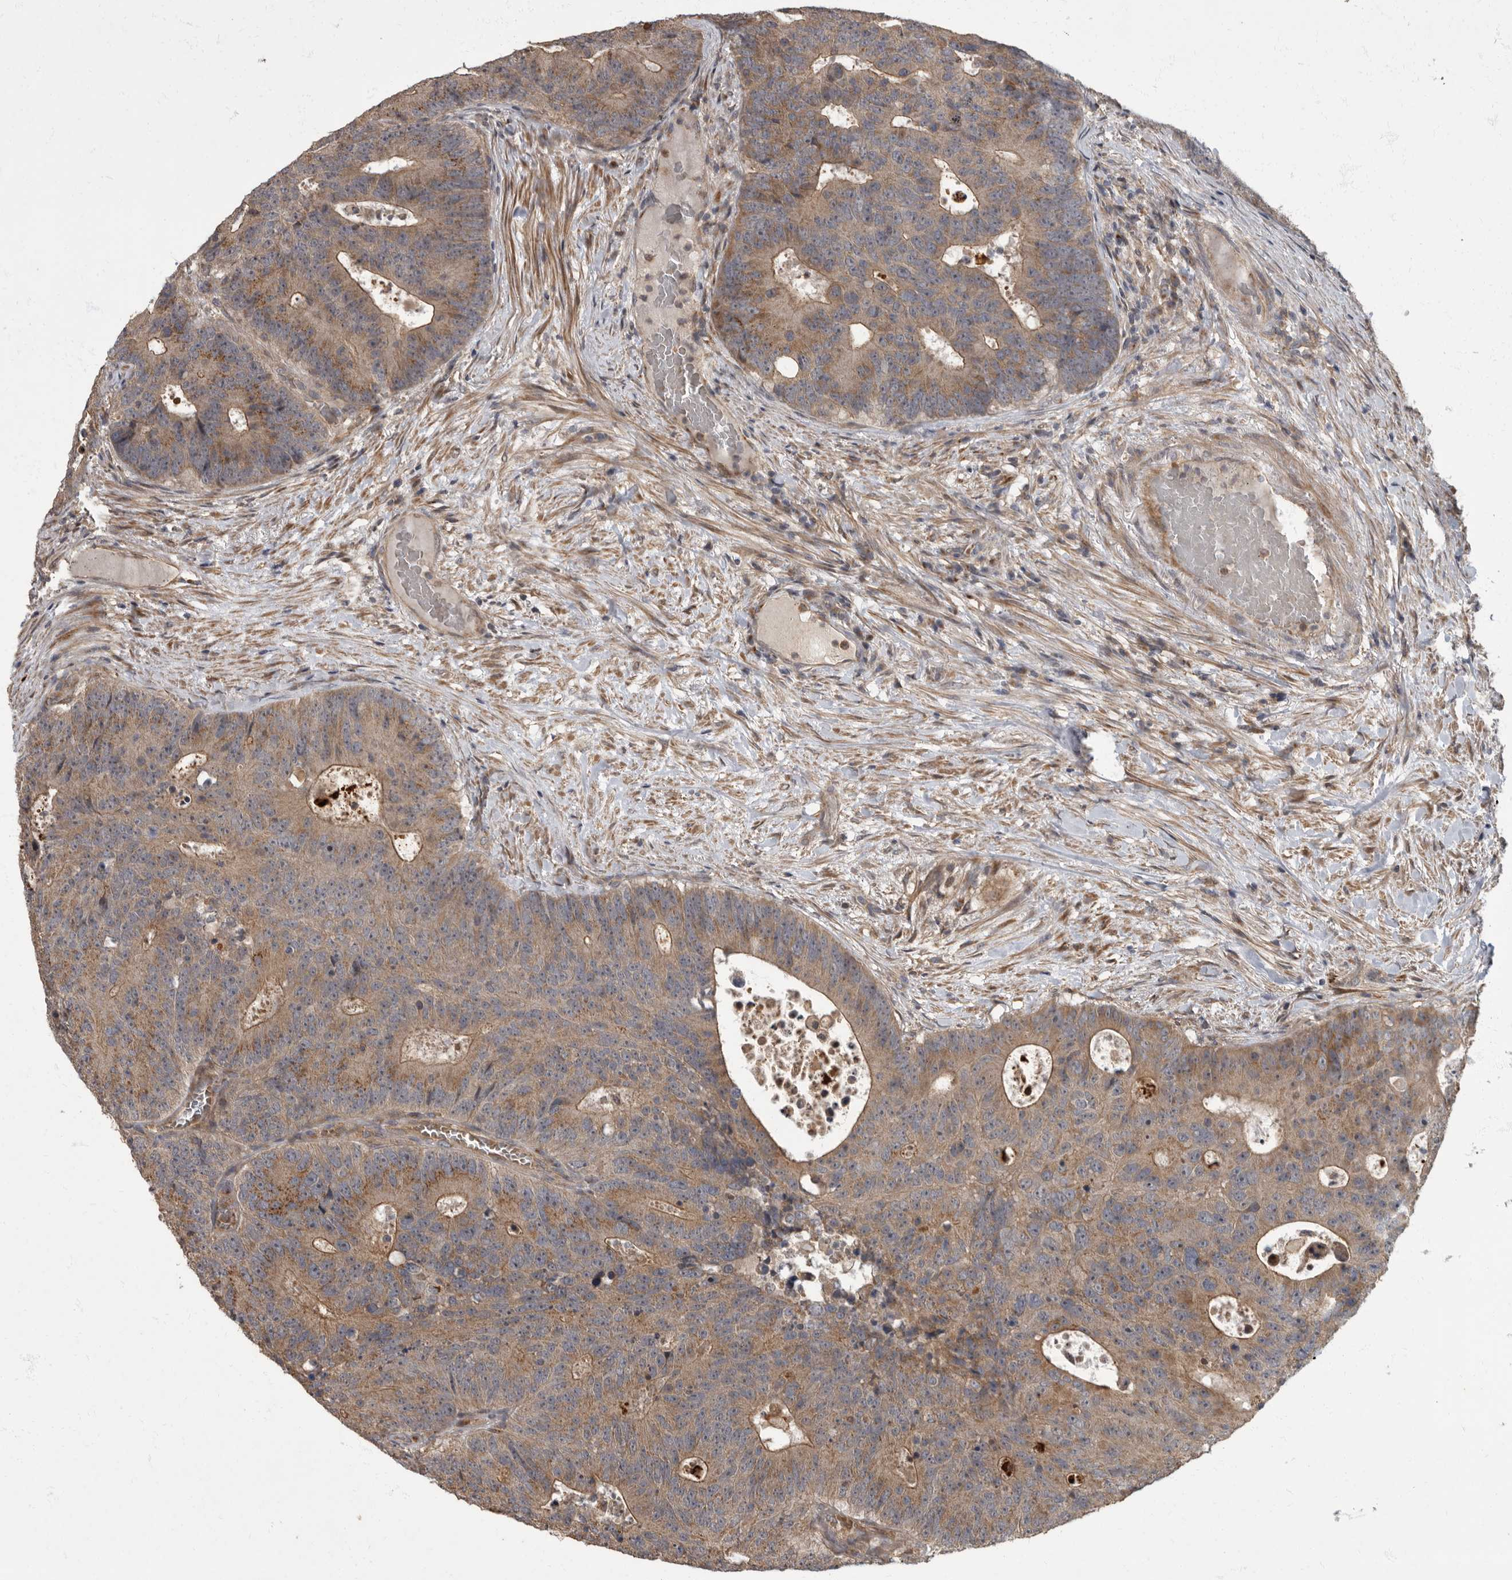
{"staining": {"intensity": "moderate", "quantity": ">75%", "location": "cytoplasmic/membranous"}, "tissue": "colorectal cancer", "cell_type": "Tumor cells", "image_type": "cancer", "snomed": [{"axis": "morphology", "description": "Adenocarcinoma, NOS"}, {"axis": "topography", "description": "Colon"}], "caption": "This histopathology image reveals immunohistochemistry (IHC) staining of human colorectal cancer (adenocarcinoma), with medium moderate cytoplasmic/membranous positivity in approximately >75% of tumor cells.", "gene": "IQCK", "patient": {"sex": "male", "age": 87}}